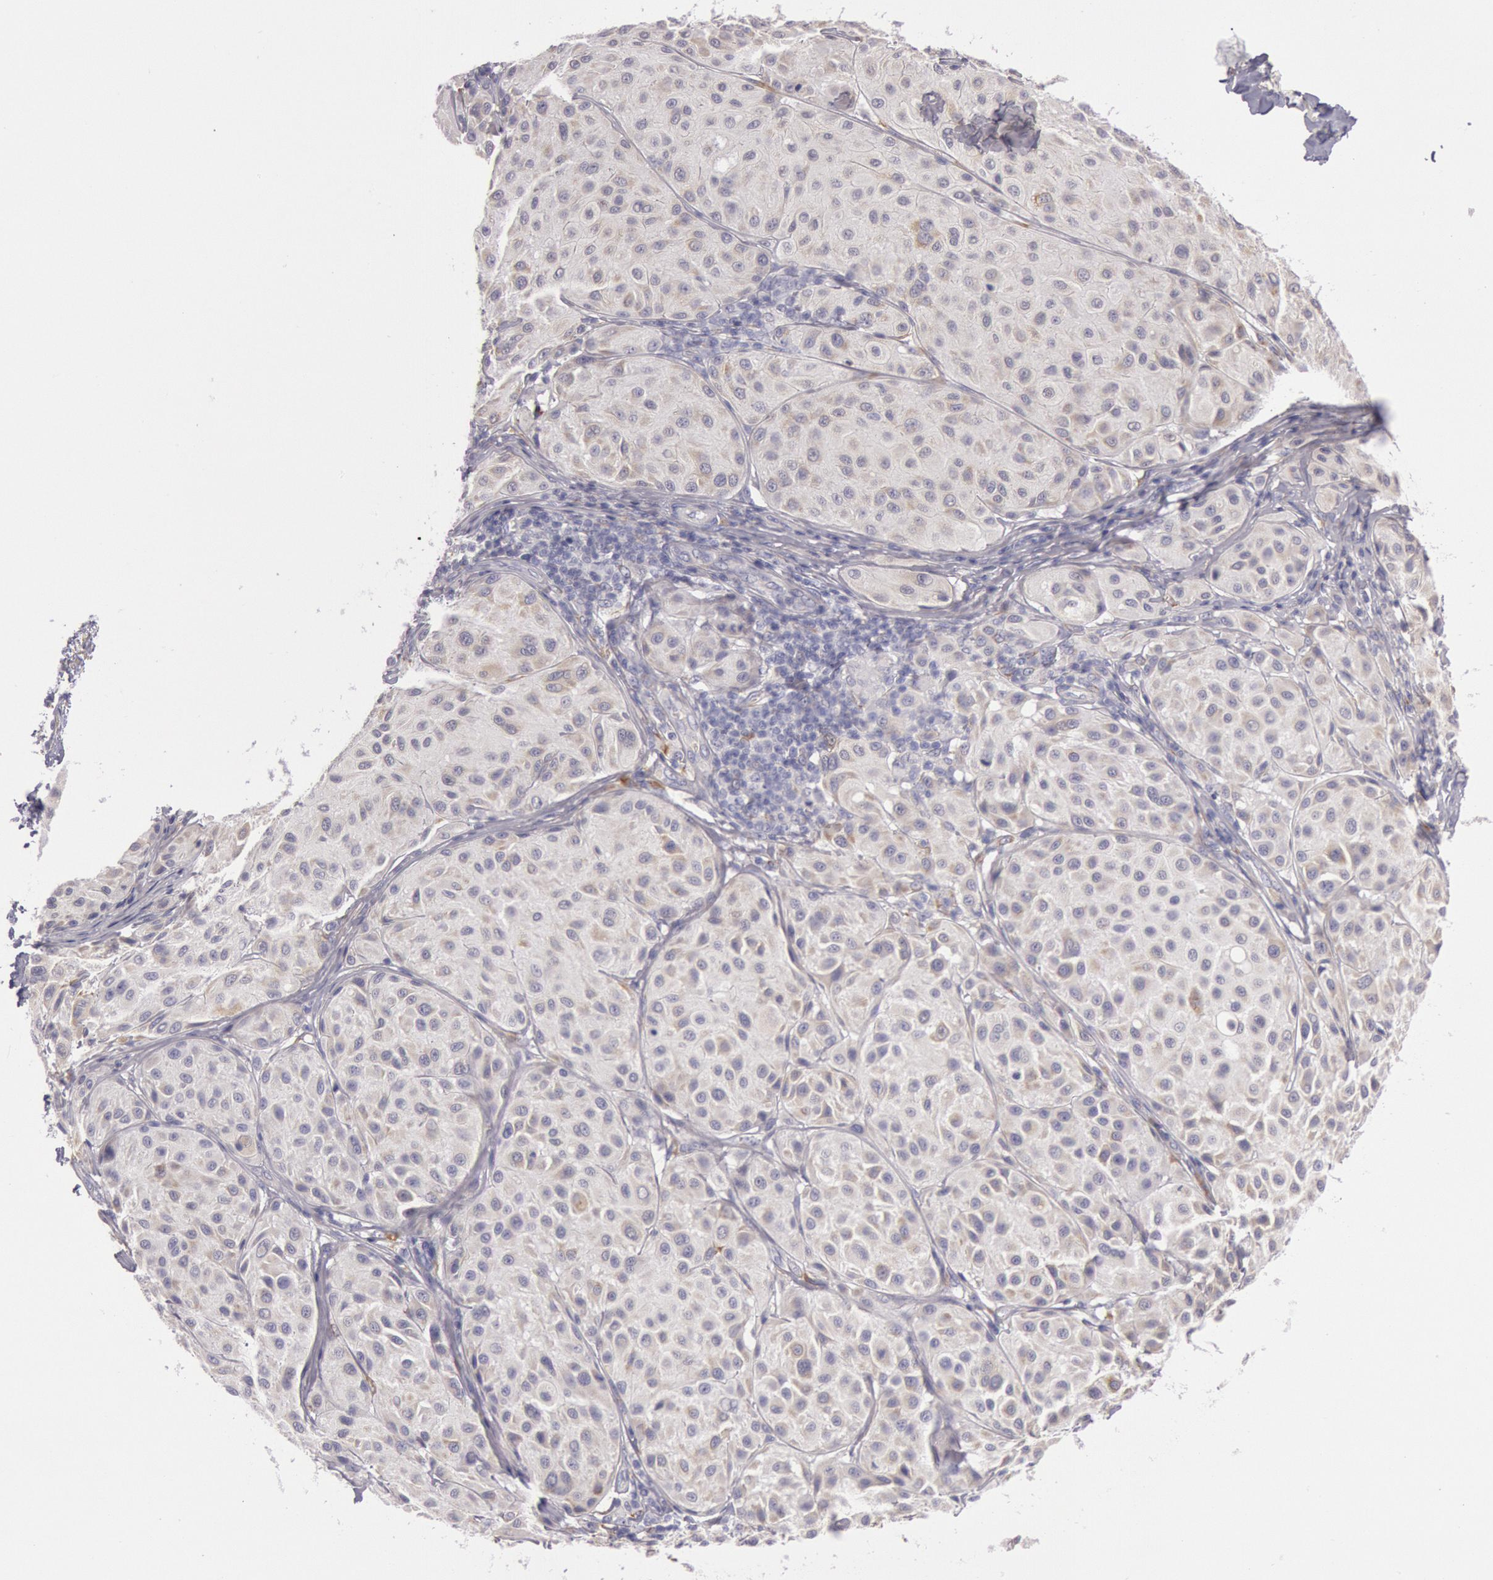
{"staining": {"intensity": "weak", "quantity": "25%-75%", "location": "cytoplasmic/membranous"}, "tissue": "melanoma", "cell_type": "Tumor cells", "image_type": "cancer", "snomed": [{"axis": "morphology", "description": "Malignant melanoma, NOS"}, {"axis": "topography", "description": "Skin"}], "caption": "The histopathology image shows immunohistochemical staining of melanoma. There is weak cytoplasmic/membranous staining is present in approximately 25%-75% of tumor cells. Immunohistochemistry stains the protein of interest in brown and the nuclei are stained blue.", "gene": "CIDEB", "patient": {"sex": "male", "age": 36}}